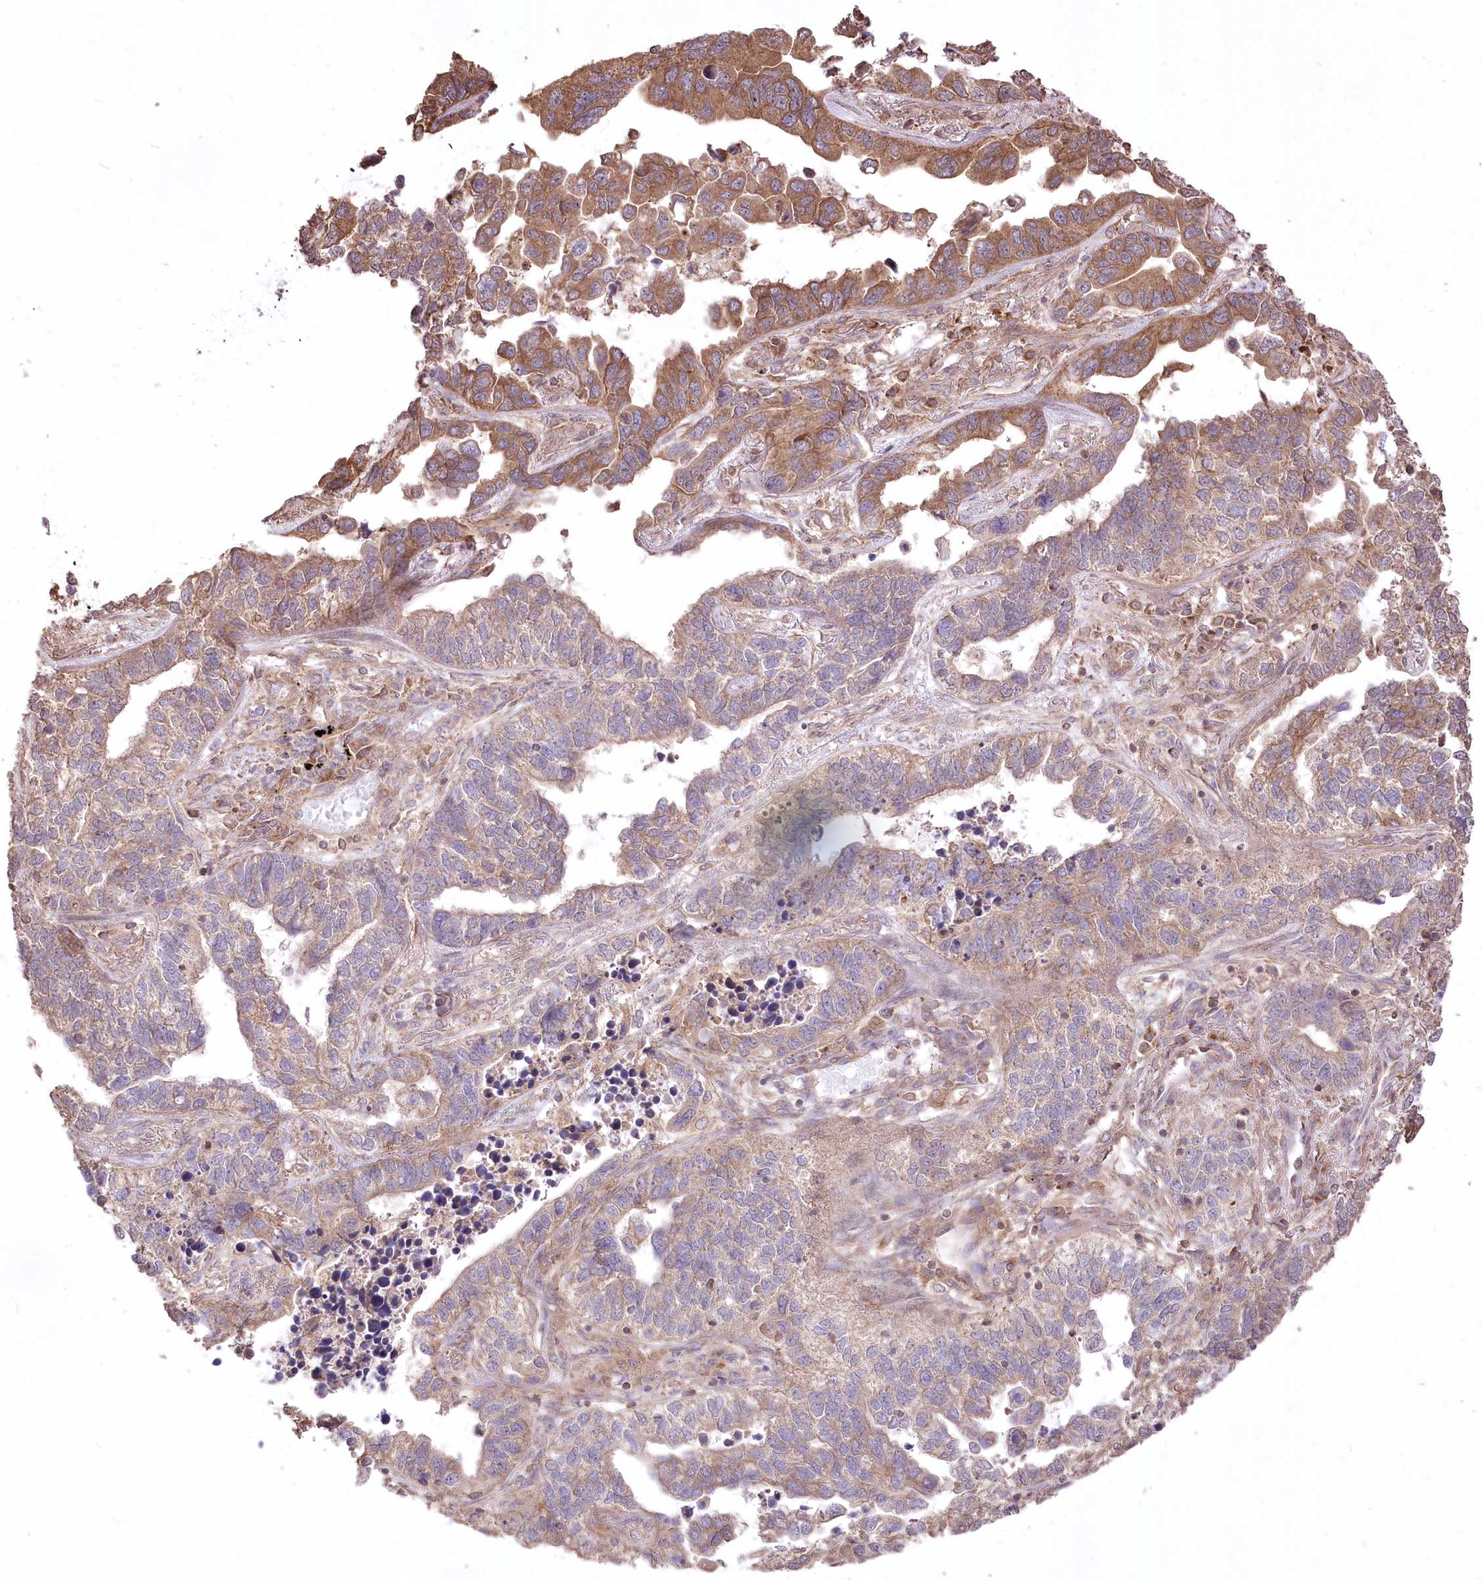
{"staining": {"intensity": "moderate", "quantity": ">75%", "location": "cytoplasmic/membranous"}, "tissue": "lung cancer", "cell_type": "Tumor cells", "image_type": "cancer", "snomed": [{"axis": "morphology", "description": "Adenocarcinoma, NOS"}, {"axis": "topography", "description": "Lung"}], "caption": "Protein staining of lung cancer (adenocarcinoma) tissue demonstrates moderate cytoplasmic/membranous staining in approximately >75% of tumor cells.", "gene": "XYLB", "patient": {"sex": "male", "age": 67}}